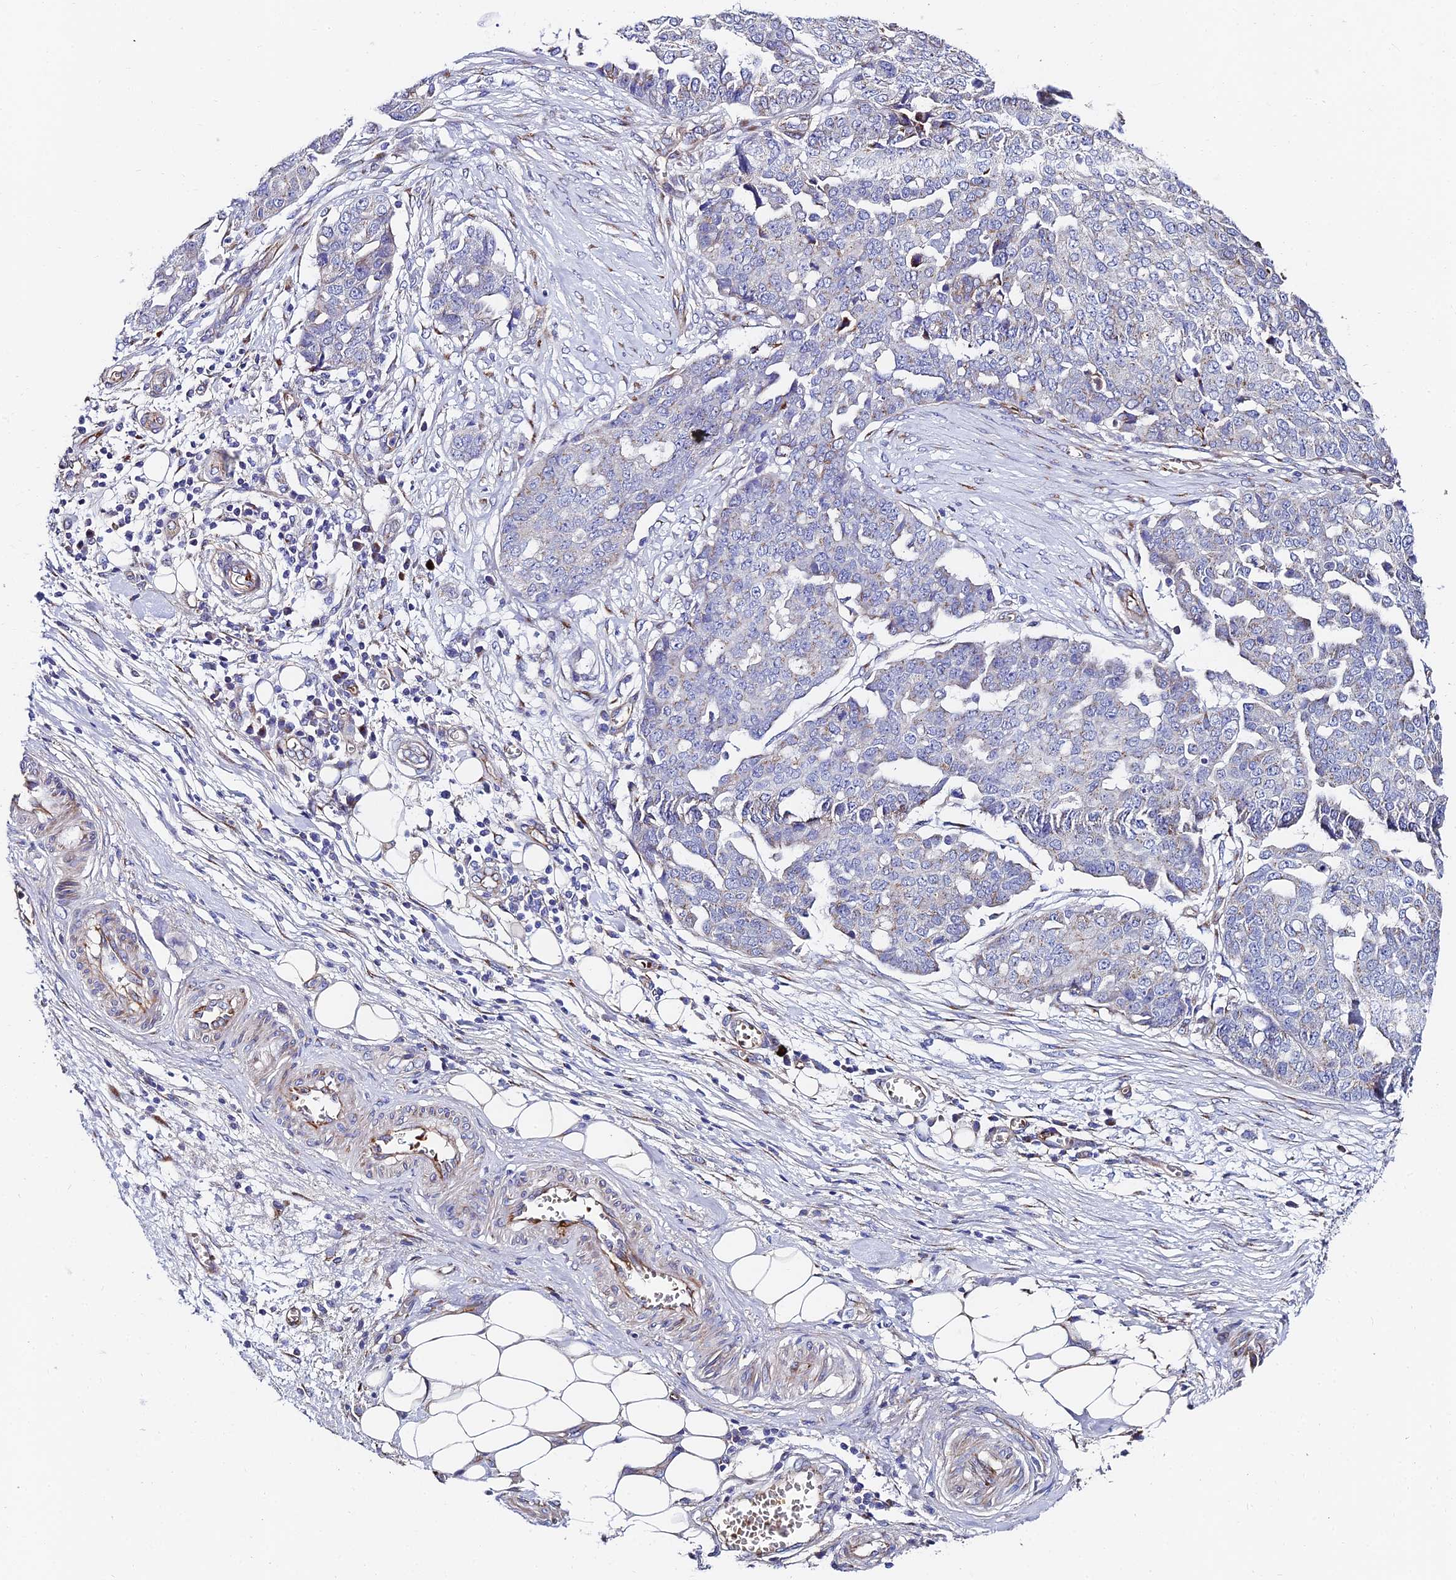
{"staining": {"intensity": "negative", "quantity": "none", "location": "none"}, "tissue": "ovarian cancer", "cell_type": "Tumor cells", "image_type": "cancer", "snomed": [{"axis": "morphology", "description": "Cystadenocarcinoma, serous, NOS"}, {"axis": "topography", "description": "Soft tissue"}, {"axis": "topography", "description": "Ovary"}], "caption": "Ovarian cancer stained for a protein using immunohistochemistry demonstrates no positivity tumor cells.", "gene": "ADGRF3", "patient": {"sex": "female", "age": 57}}